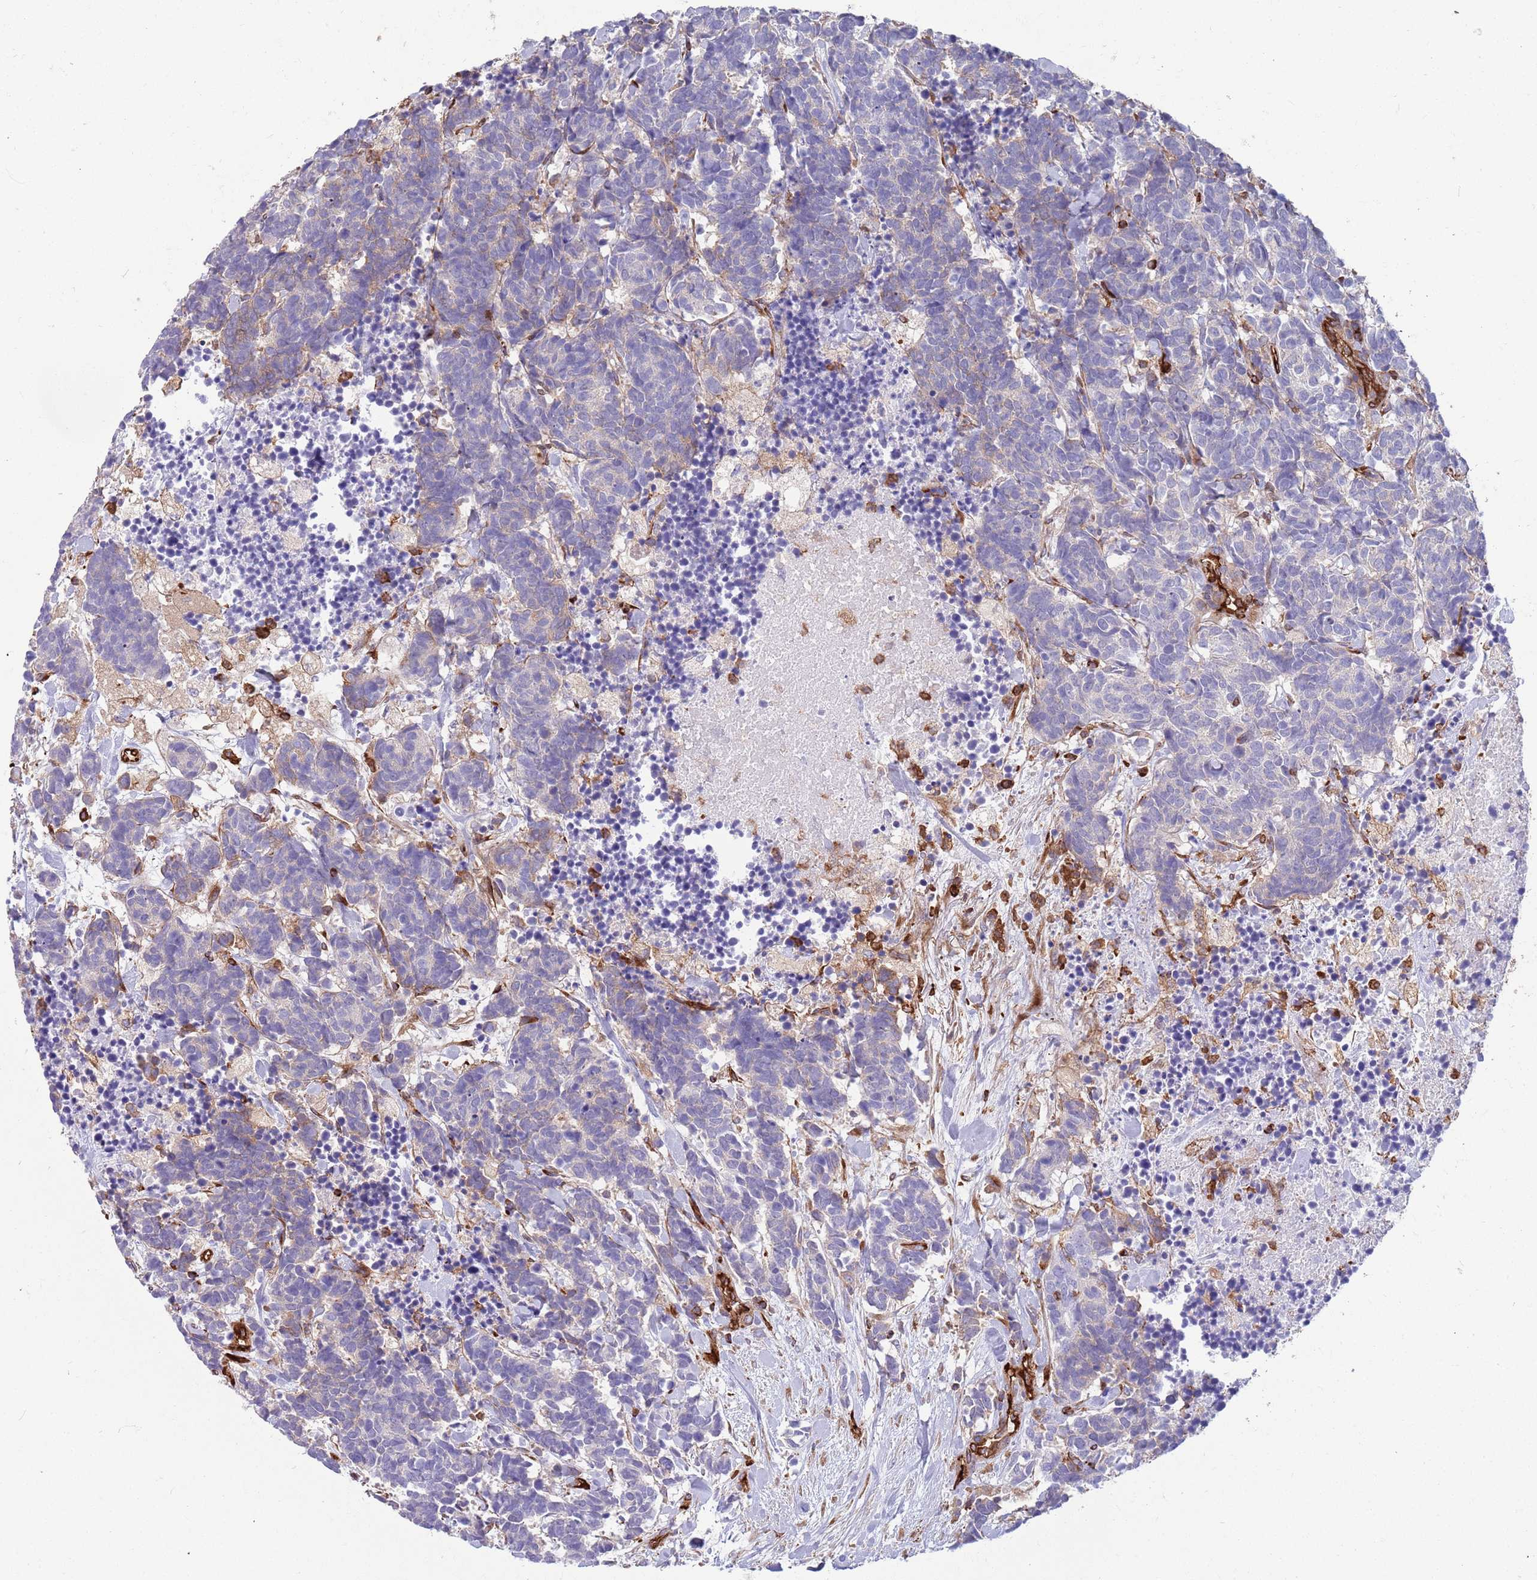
{"staining": {"intensity": "weak", "quantity": "<25%", "location": "cytoplasmic/membranous"}, "tissue": "carcinoid", "cell_type": "Tumor cells", "image_type": "cancer", "snomed": [{"axis": "morphology", "description": "Carcinoma, NOS"}, {"axis": "morphology", "description": "Carcinoid, malignant, NOS"}, {"axis": "topography", "description": "Prostate"}], "caption": "IHC micrograph of neoplastic tissue: carcinoma stained with DAB shows no significant protein positivity in tumor cells. (Immunohistochemistry, brightfield microscopy, high magnification).", "gene": "KBTBD7", "patient": {"sex": "male", "age": 57}}